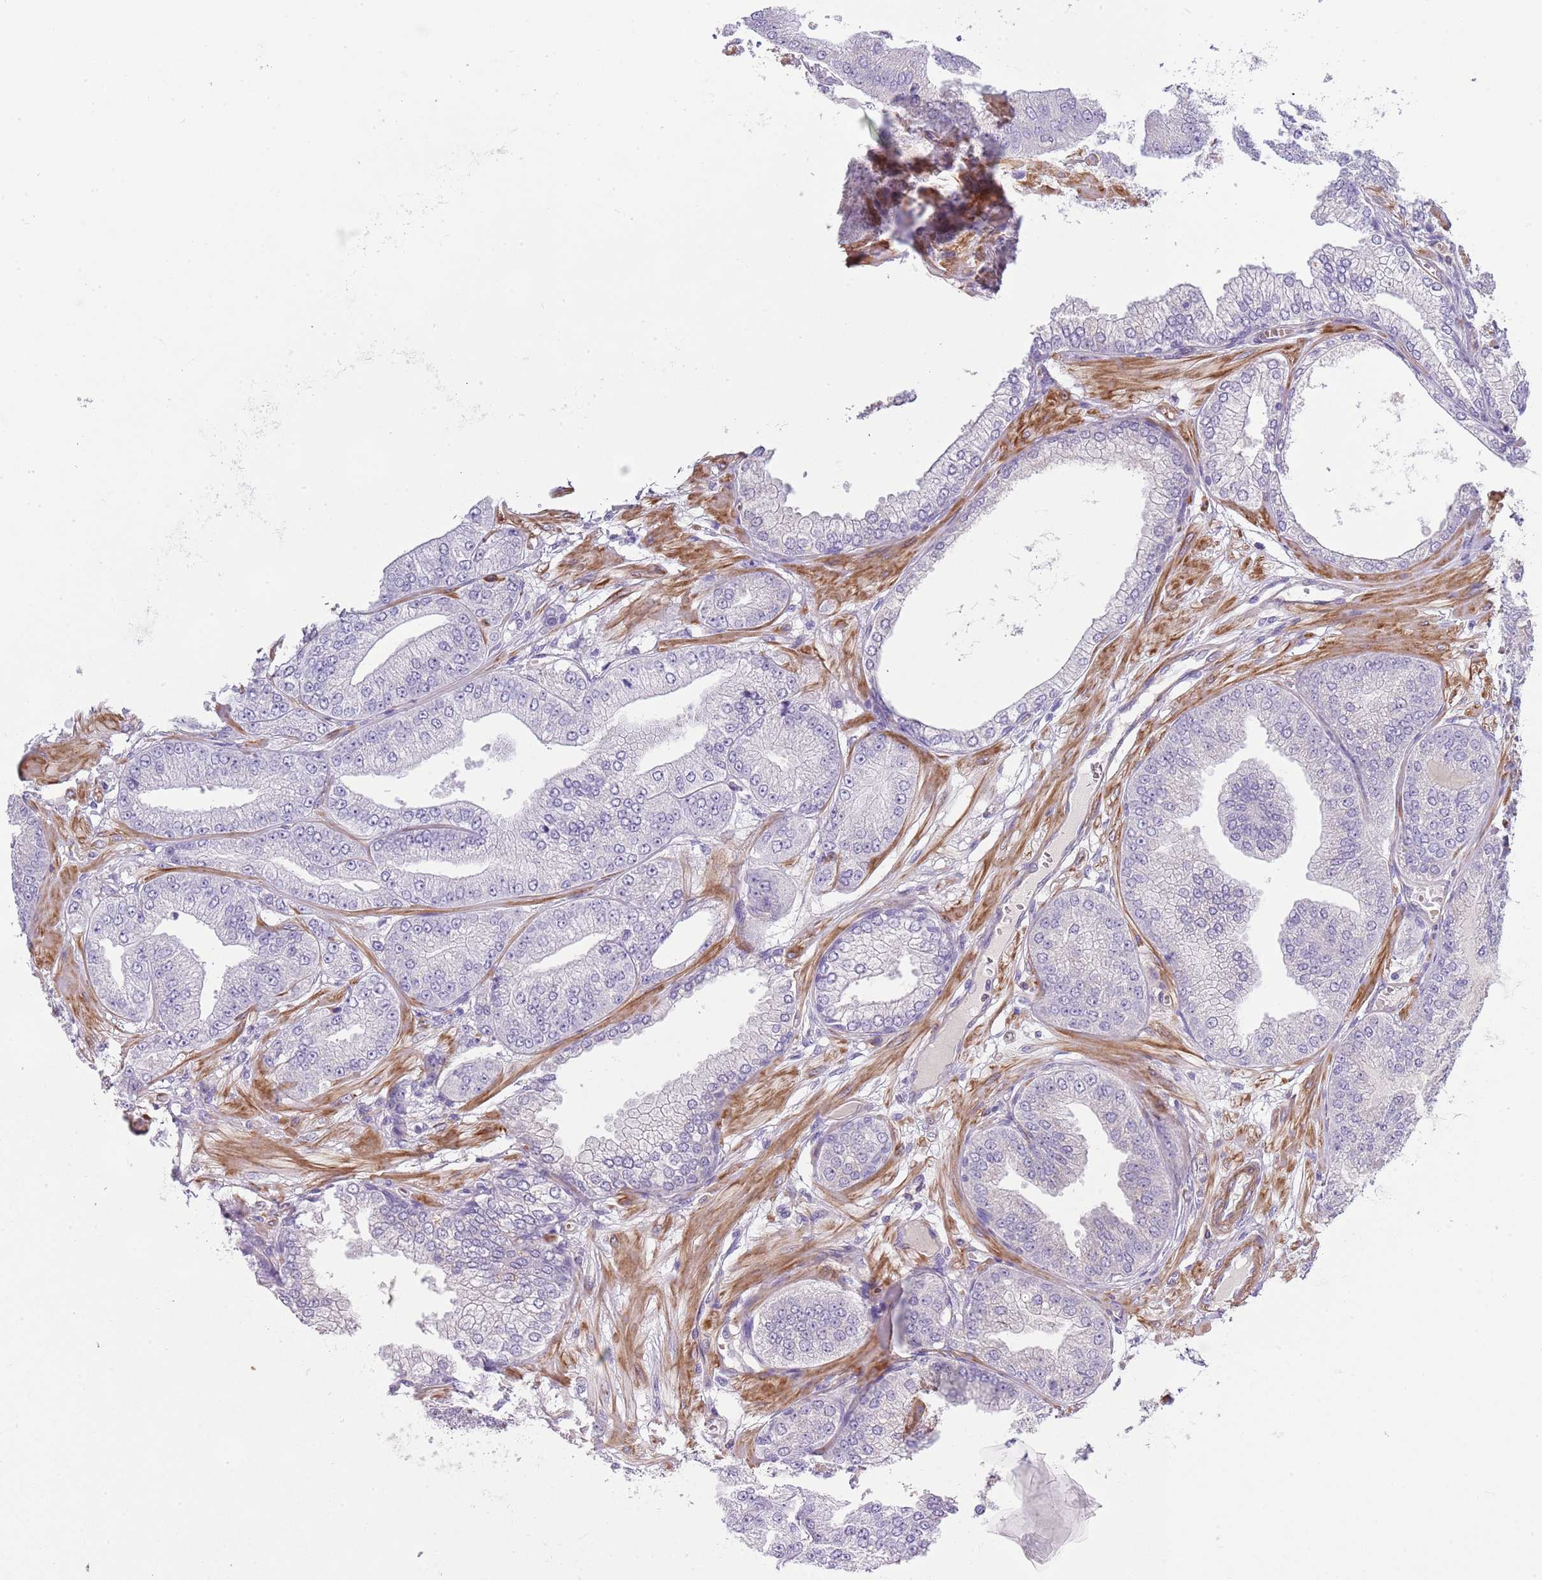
{"staining": {"intensity": "negative", "quantity": "none", "location": "none"}, "tissue": "prostate cancer", "cell_type": "Tumor cells", "image_type": "cancer", "snomed": [{"axis": "morphology", "description": "Adenocarcinoma, Low grade"}, {"axis": "topography", "description": "Prostate"}], "caption": "Low-grade adenocarcinoma (prostate) was stained to show a protein in brown. There is no significant expression in tumor cells.", "gene": "TINAGL1", "patient": {"sex": "male", "age": 55}}